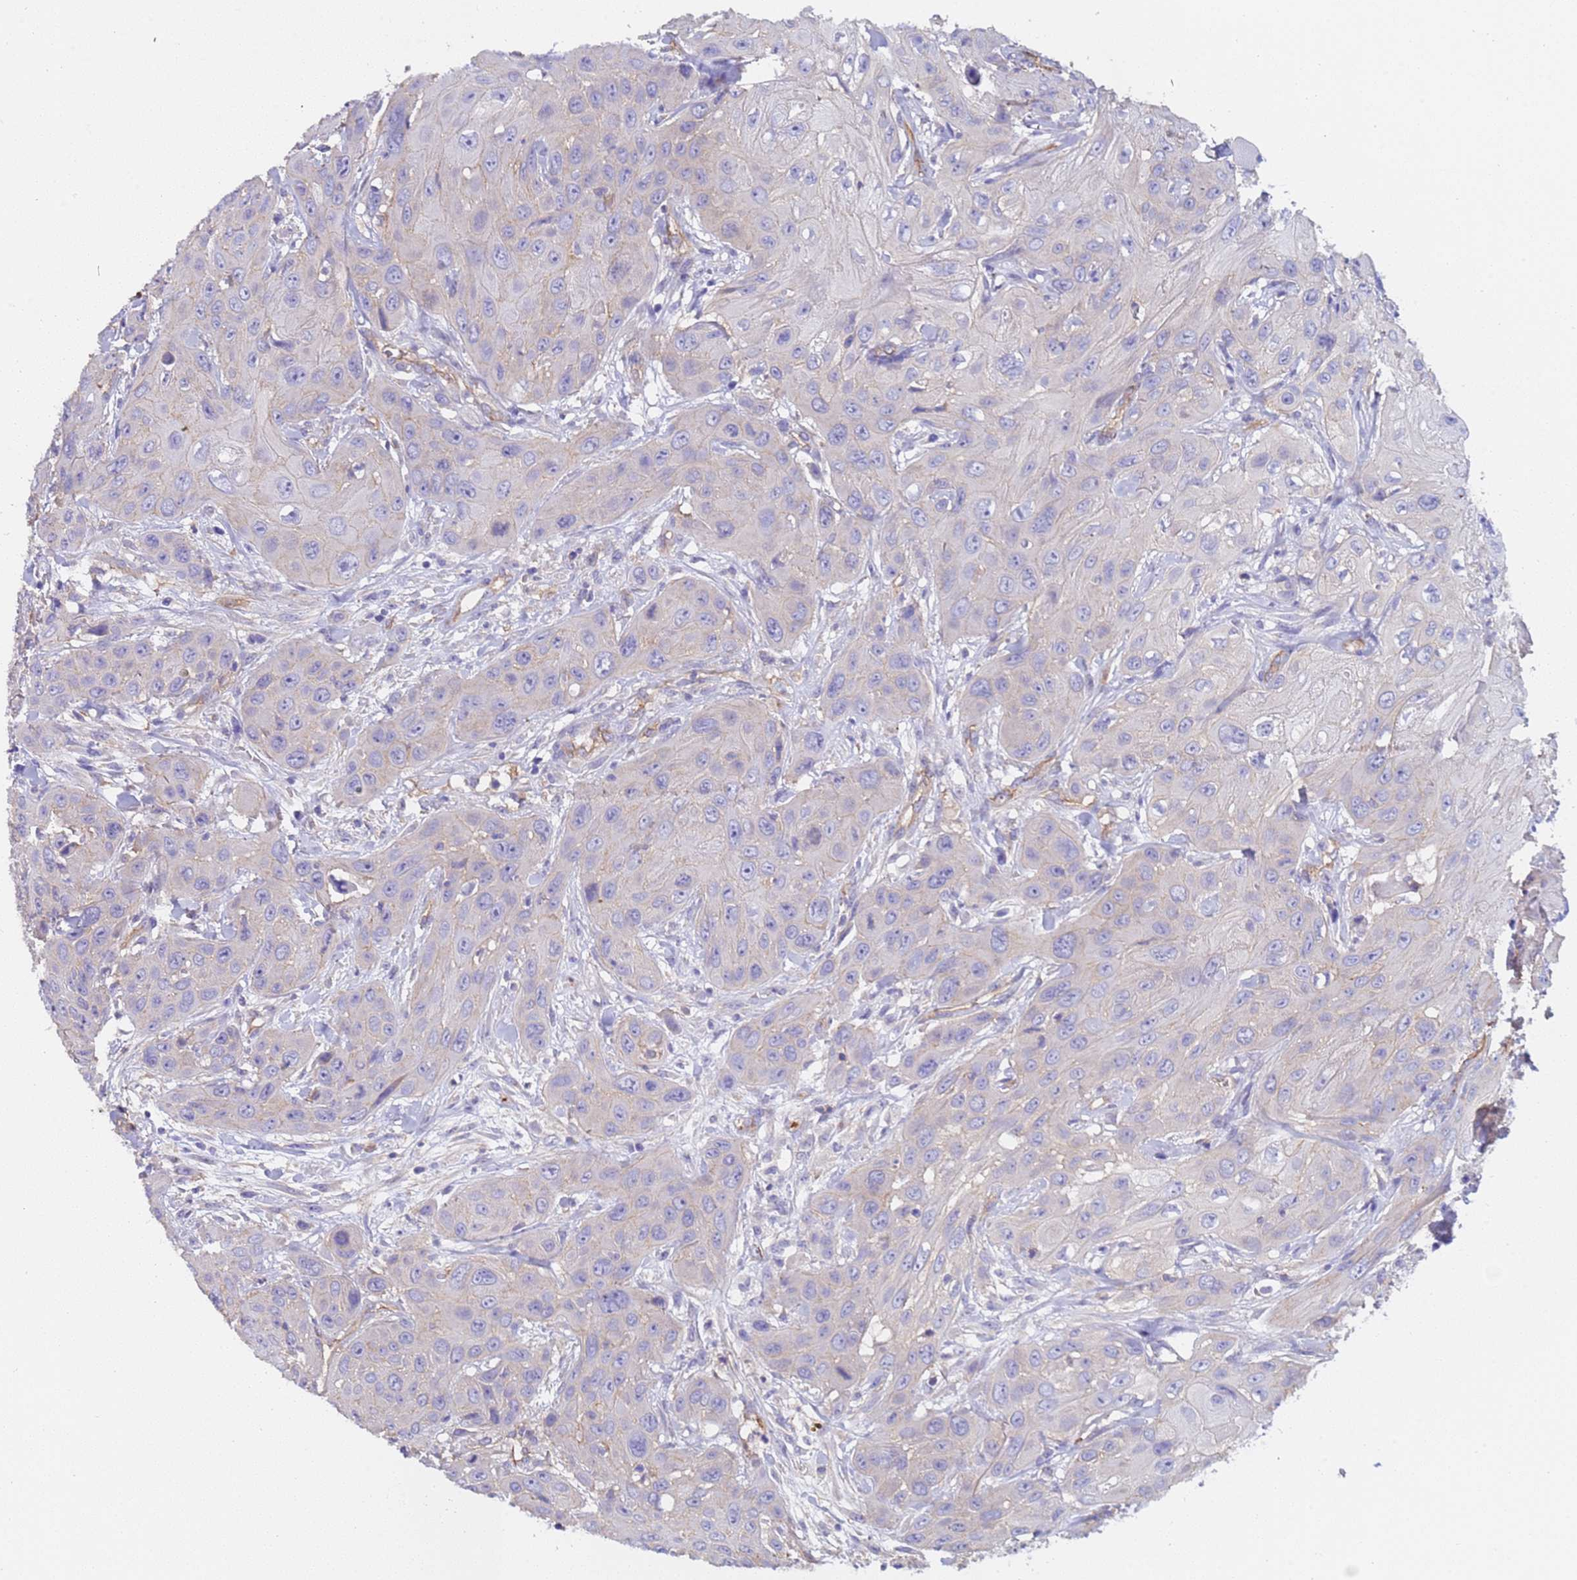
{"staining": {"intensity": "negative", "quantity": "none", "location": "none"}, "tissue": "head and neck cancer", "cell_type": "Tumor cells", "image_type": "cancer", "snomed": [{"axis": "morphology", "description": "Squamous cell carcinoma, NOS"}, {"axis": "topography", "description": "Head-Neck"}], "caption": "Immunohistochemistry (IHC) histopathology image of head and neck cancer (squamous cell carcinoma) stained for a protein (brown), which demonstrates no staining in tumor cells. (Stains: DAB immunohistochemistry (IHC) with hematoxylin counter stain, Microscopy: brightfield microscopy at high magnification).", "gene": "ZNF248", "patient": {"sex": "male", "age": 81}}